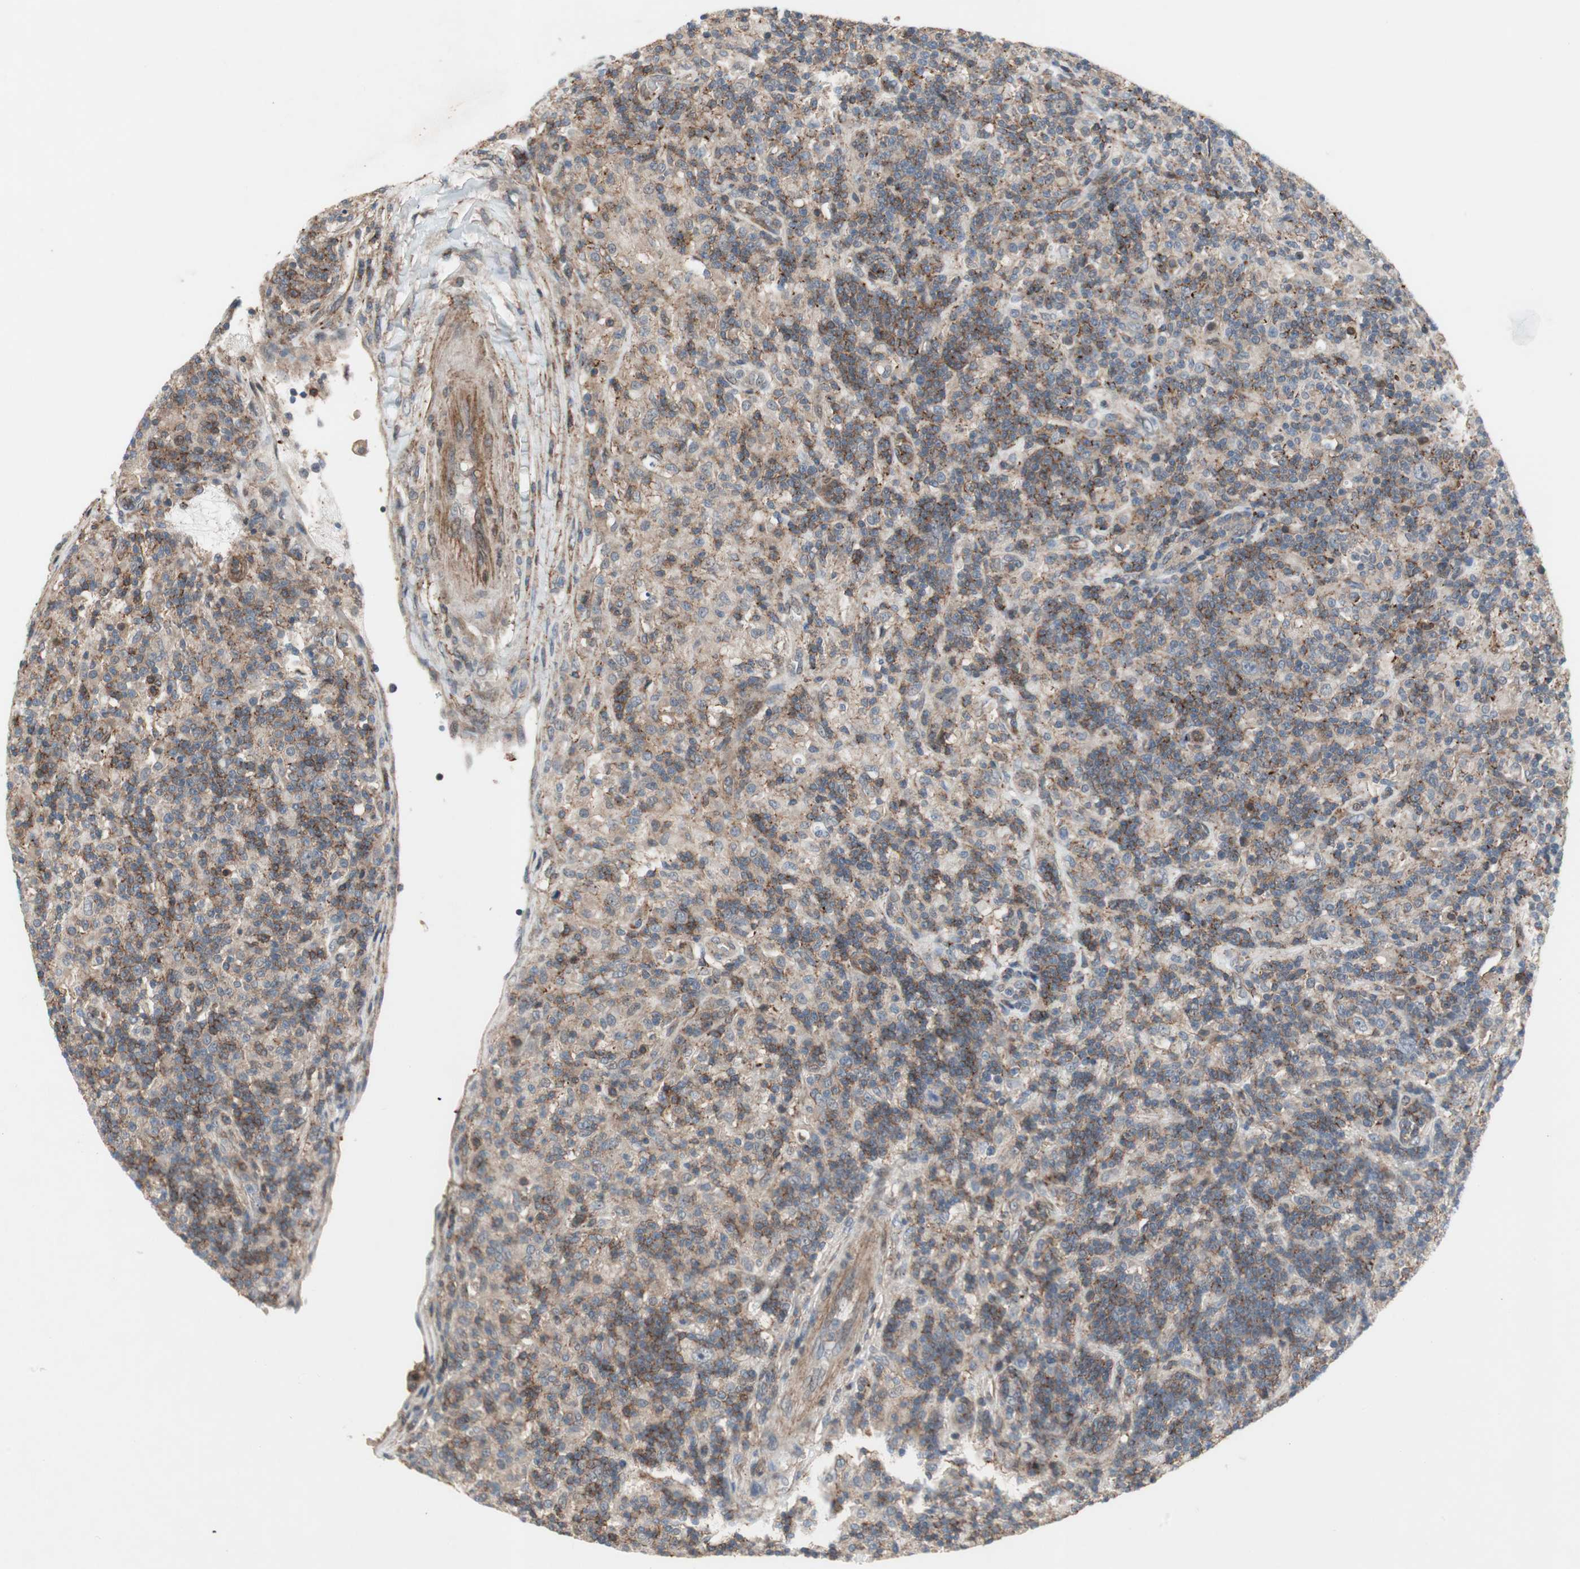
{"staining": {"intensity": "negative", "quantity": "none", "location": "none"}, "tissue": "lymphoma", "cell_type": "Tumor cells", "image_type": "cancer", "snomed": [{"axis": "morphology", "description": "Hodgkin's disease, NOS"}, {"axis": "topography", "description": "Lymph node"}], "caption": "The histopathology image displays no staining of tumor cells in lymphoma.", "gene": "GRHL1", "patient": {"sex": "male", "age": 70}}